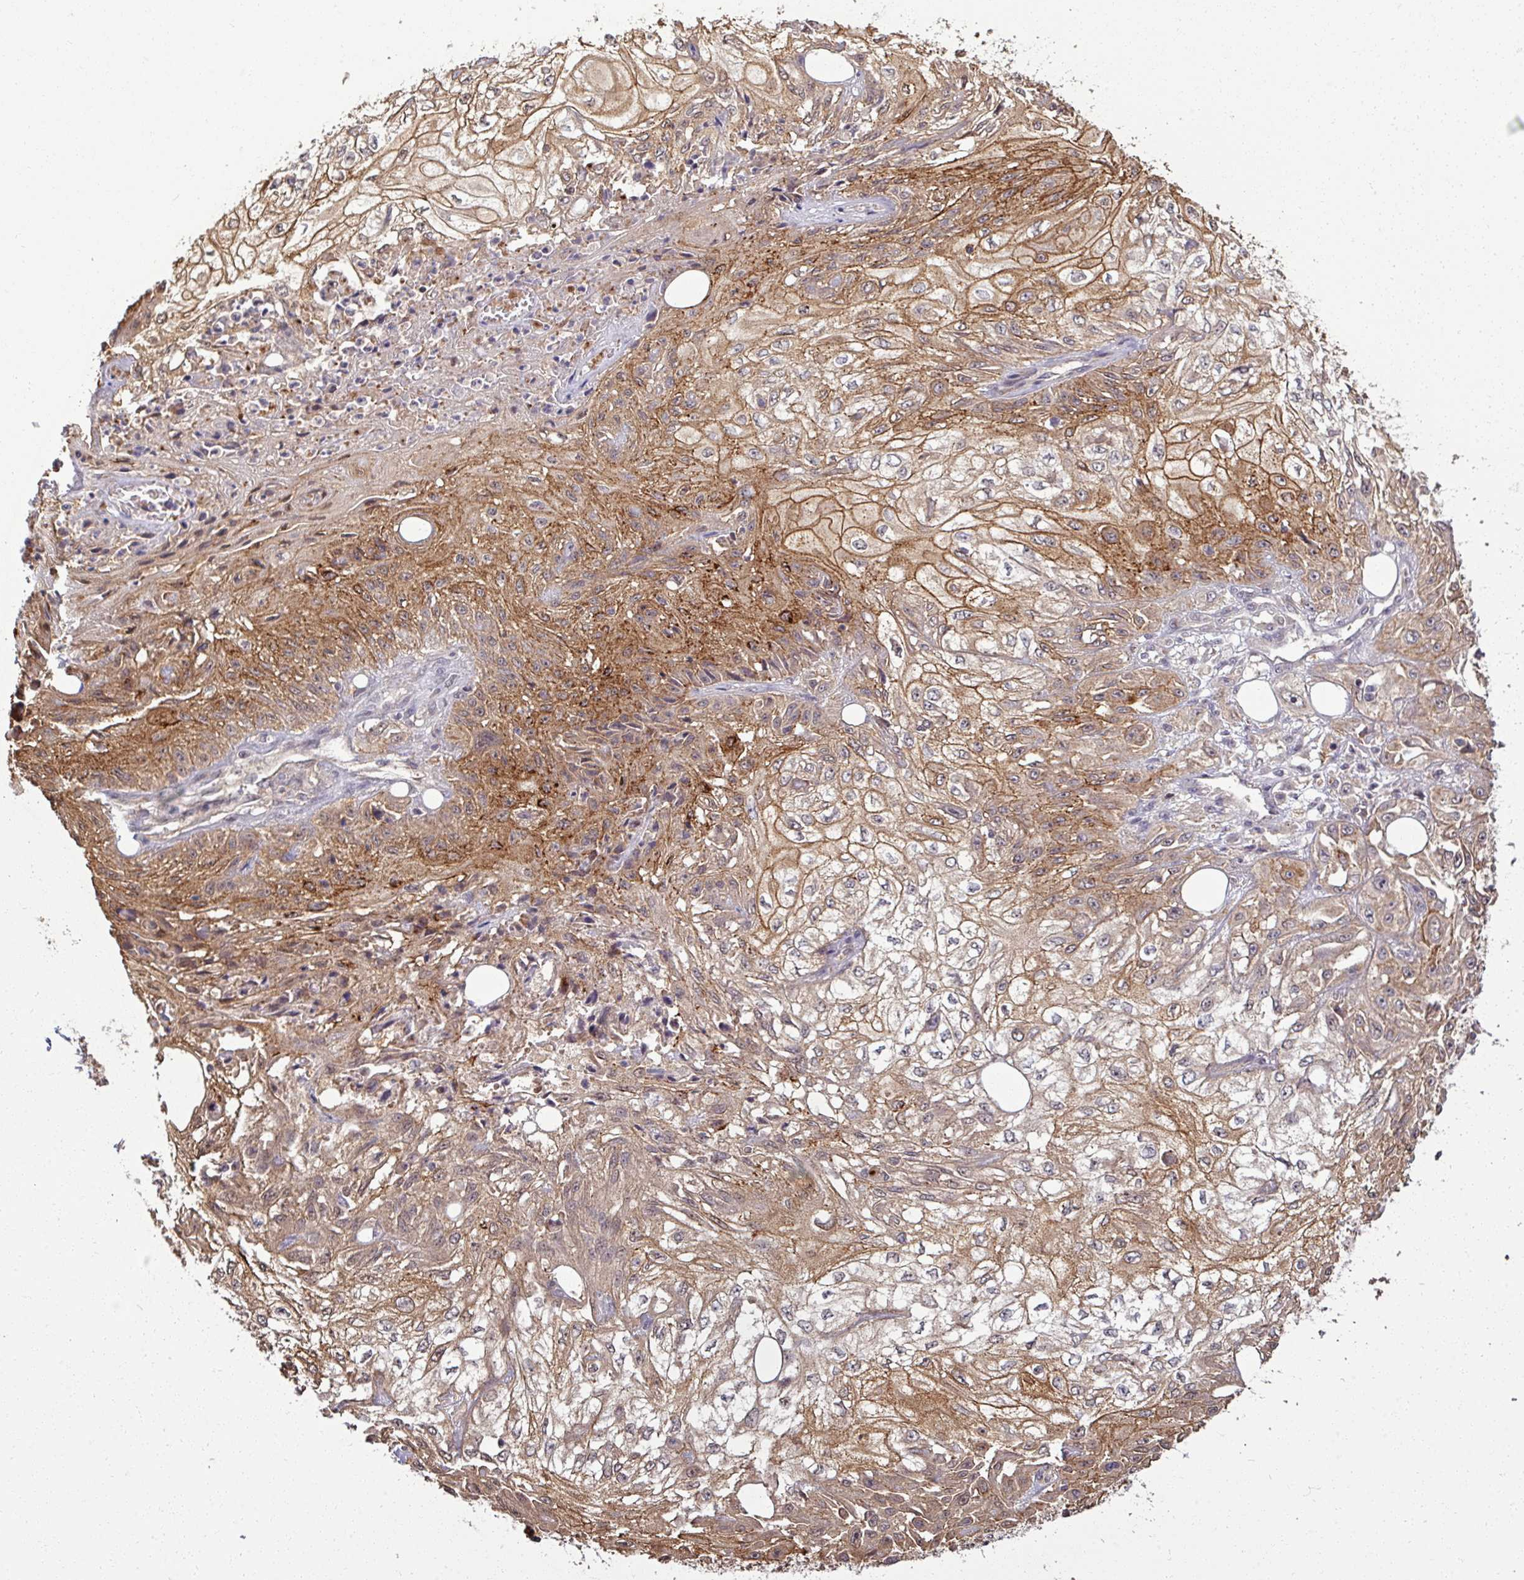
{"staining": {"intensity": "moderate", "quantity": ">75%", "location": "cytoplasmic/membranous"}, "tissue": "skin cancer", "cell_type": "Tumor cells", "image_type": "cancer", "snomed": [{"axis": "morphology", "description": "Squamous cell carcinoma, NOS"}, {"axis": "morphology", "description": "Squamous cell carcinoma, metastatic, NOS"}, {"axis": "topography", "description": "Skin"}, {"axis": "topography", "description": "Lymph node"}], "caption": "Protein expression analysis of human skin cancer reveals moderate cytoplasmic/membranous staining in approximately >75% of tumor cells.", "gene": "TUSC3", "patient": {"sex": "male", "age": 75}}